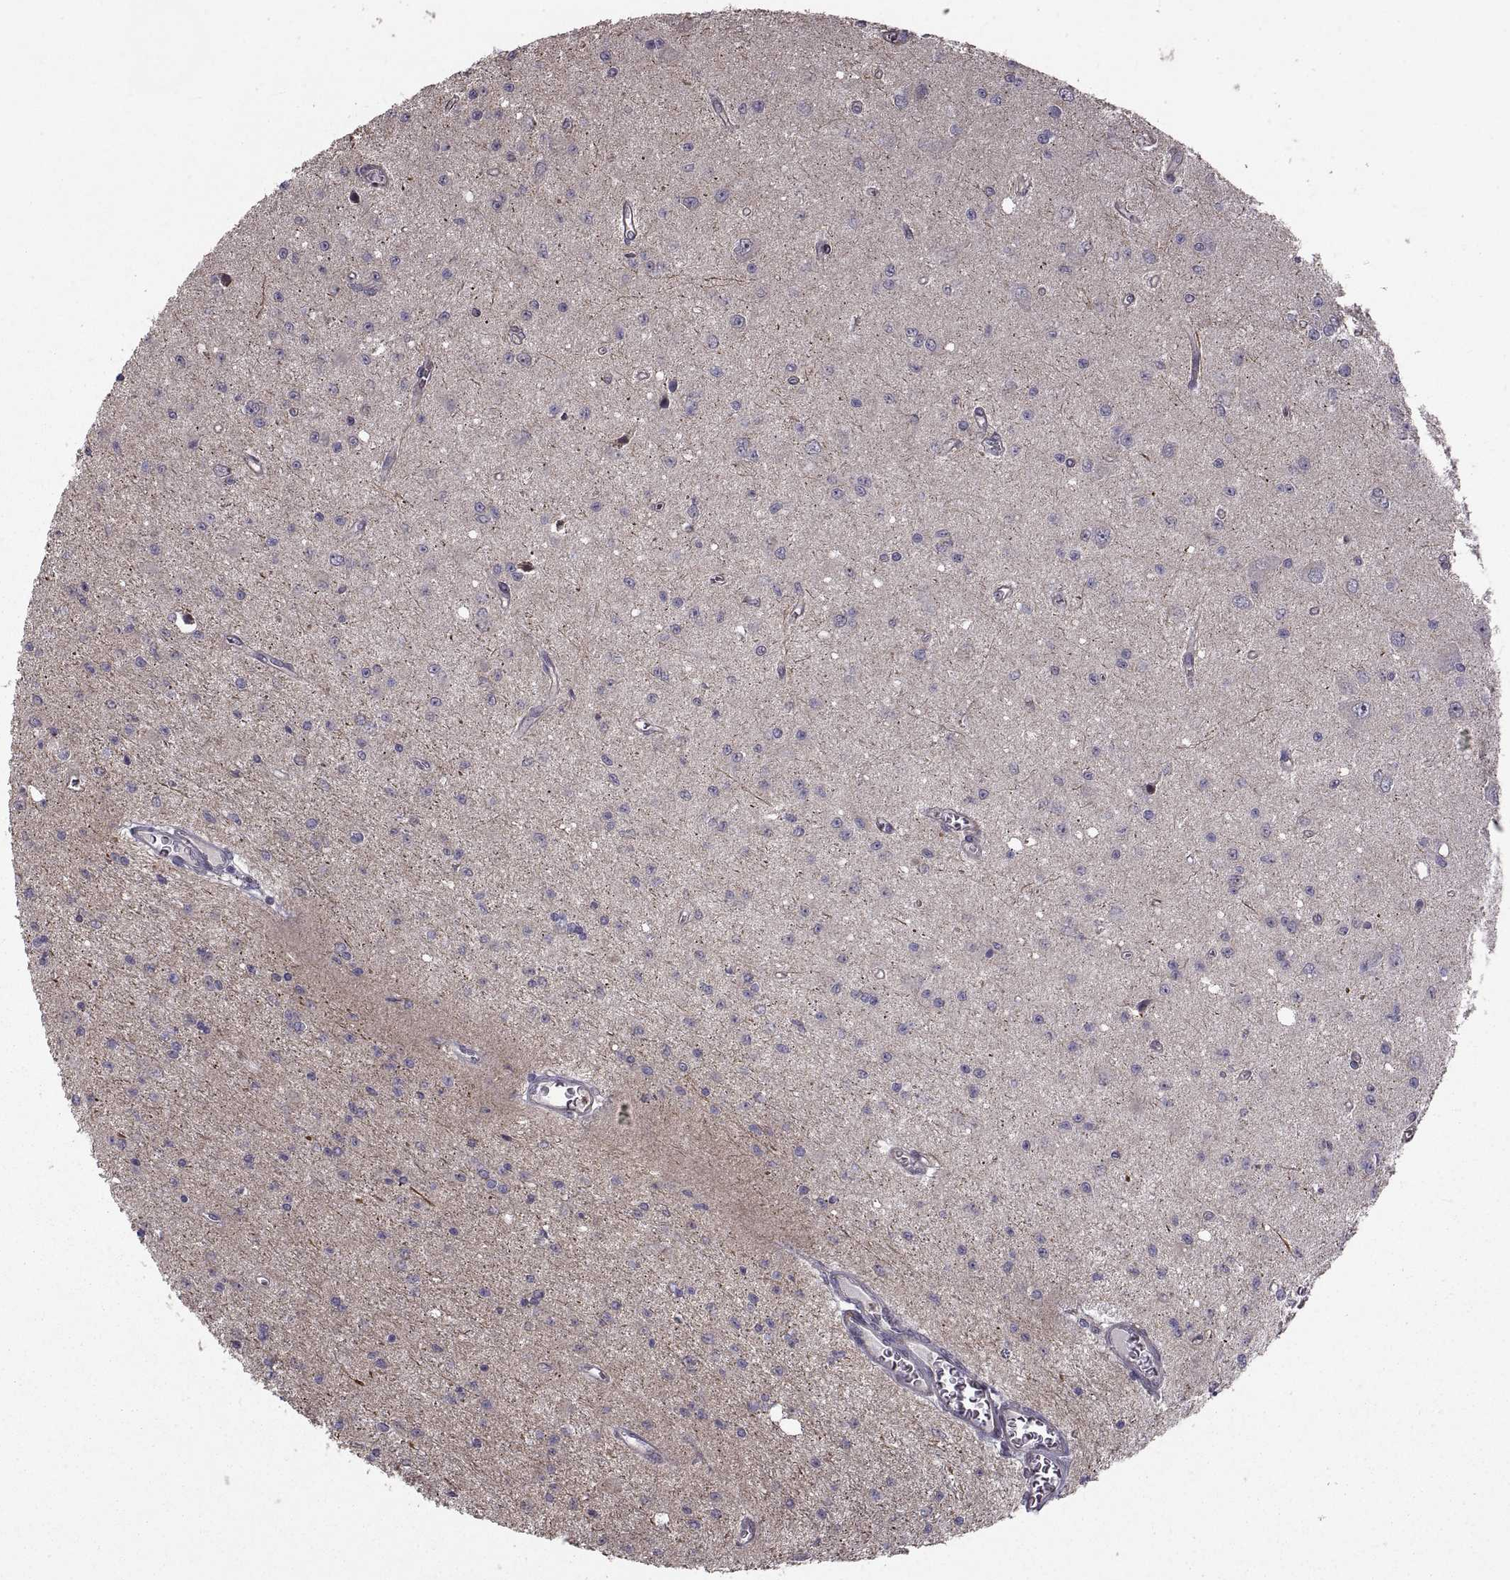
{"staining": {"intensity": "negative", "quantity": "none", "location": "none"}, "tissue": "glioma", "cell_type": "Tumor cells", "image_type": "cancer", "snomed": [{"axis": "morphology", "description": "Glioma, malignant, Low grade"}, {"axis": "topography", "description": "Brain"}], "caption": "Tumor cells are negative for brown protein staining in glioma.", "gene": "PMM2", "patient": {"sex": "female", "age": 45}}